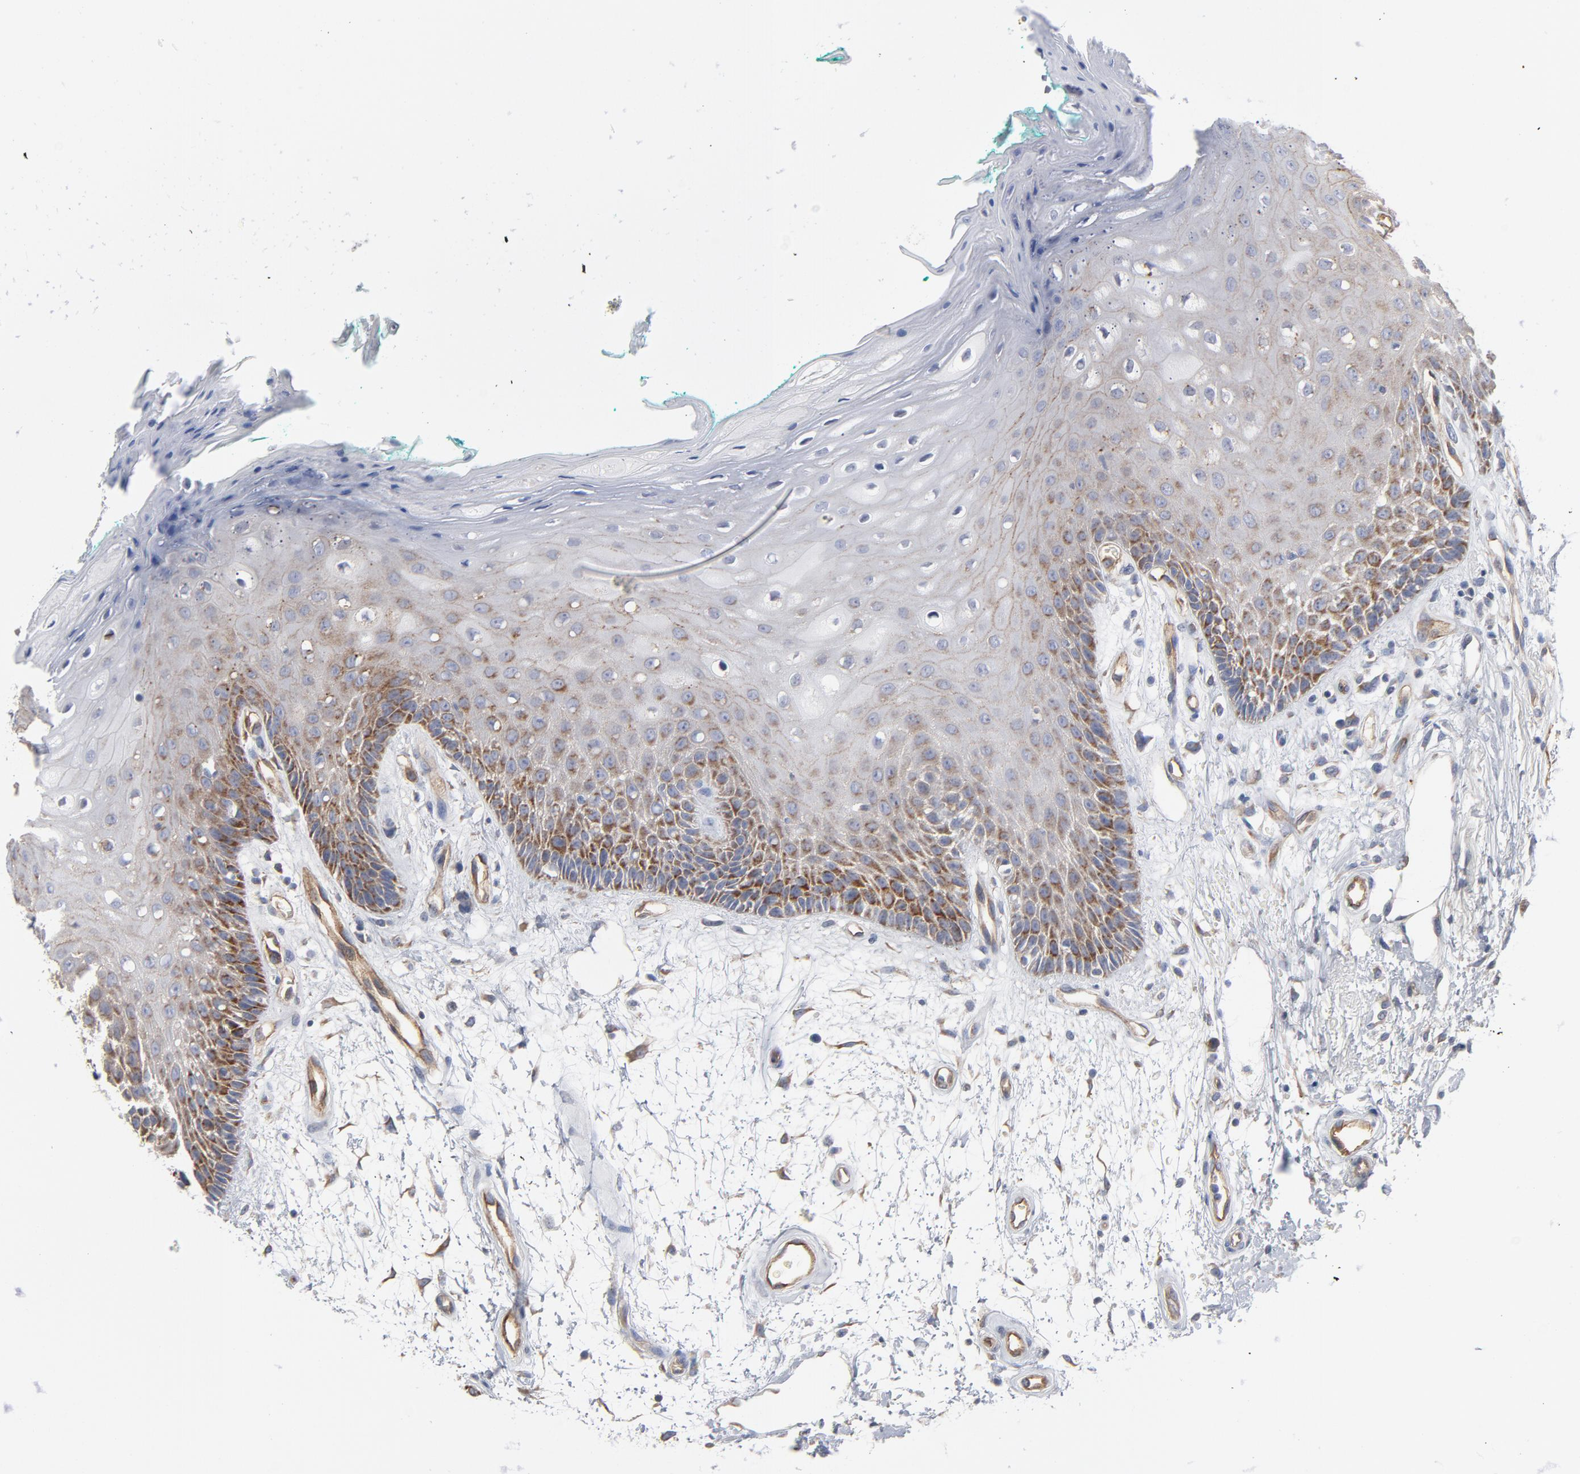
{"staining": {"intensity": "moderate", "quantity": "25%-75%", "location": "cytoplasmic/membranous"}, "tissue": "oral mucosa", "cell_type": "Squamous epithelial cells", "image_type": "normal", "snomed": [{"axis": "morphology", "description": "Normal tissue, NOS"}, {"axis": "morphology", "description": "Squamous cell carcinoma, NOS"}, {"axis": "topography", "description": "Skeletal muscle"}, {"axis": "topography", "description": "Oral tissue"}, {"axis": "topography", "description": "Head-Neck"}], "caption": "Brown immunohistochemical staining in benign human oral mucosa reveals moderate cytoplasmic/membranous positivity in about 25%-75% of squamous epithelial cells. Using DAB (3,3'-diaminobenzidine) (brown) and hematoxylin (blue) stains, captured at high magnification using brightfield microscopy.", "gene": "OXA1L", "patient": {"sex": "female", "age": 84}}